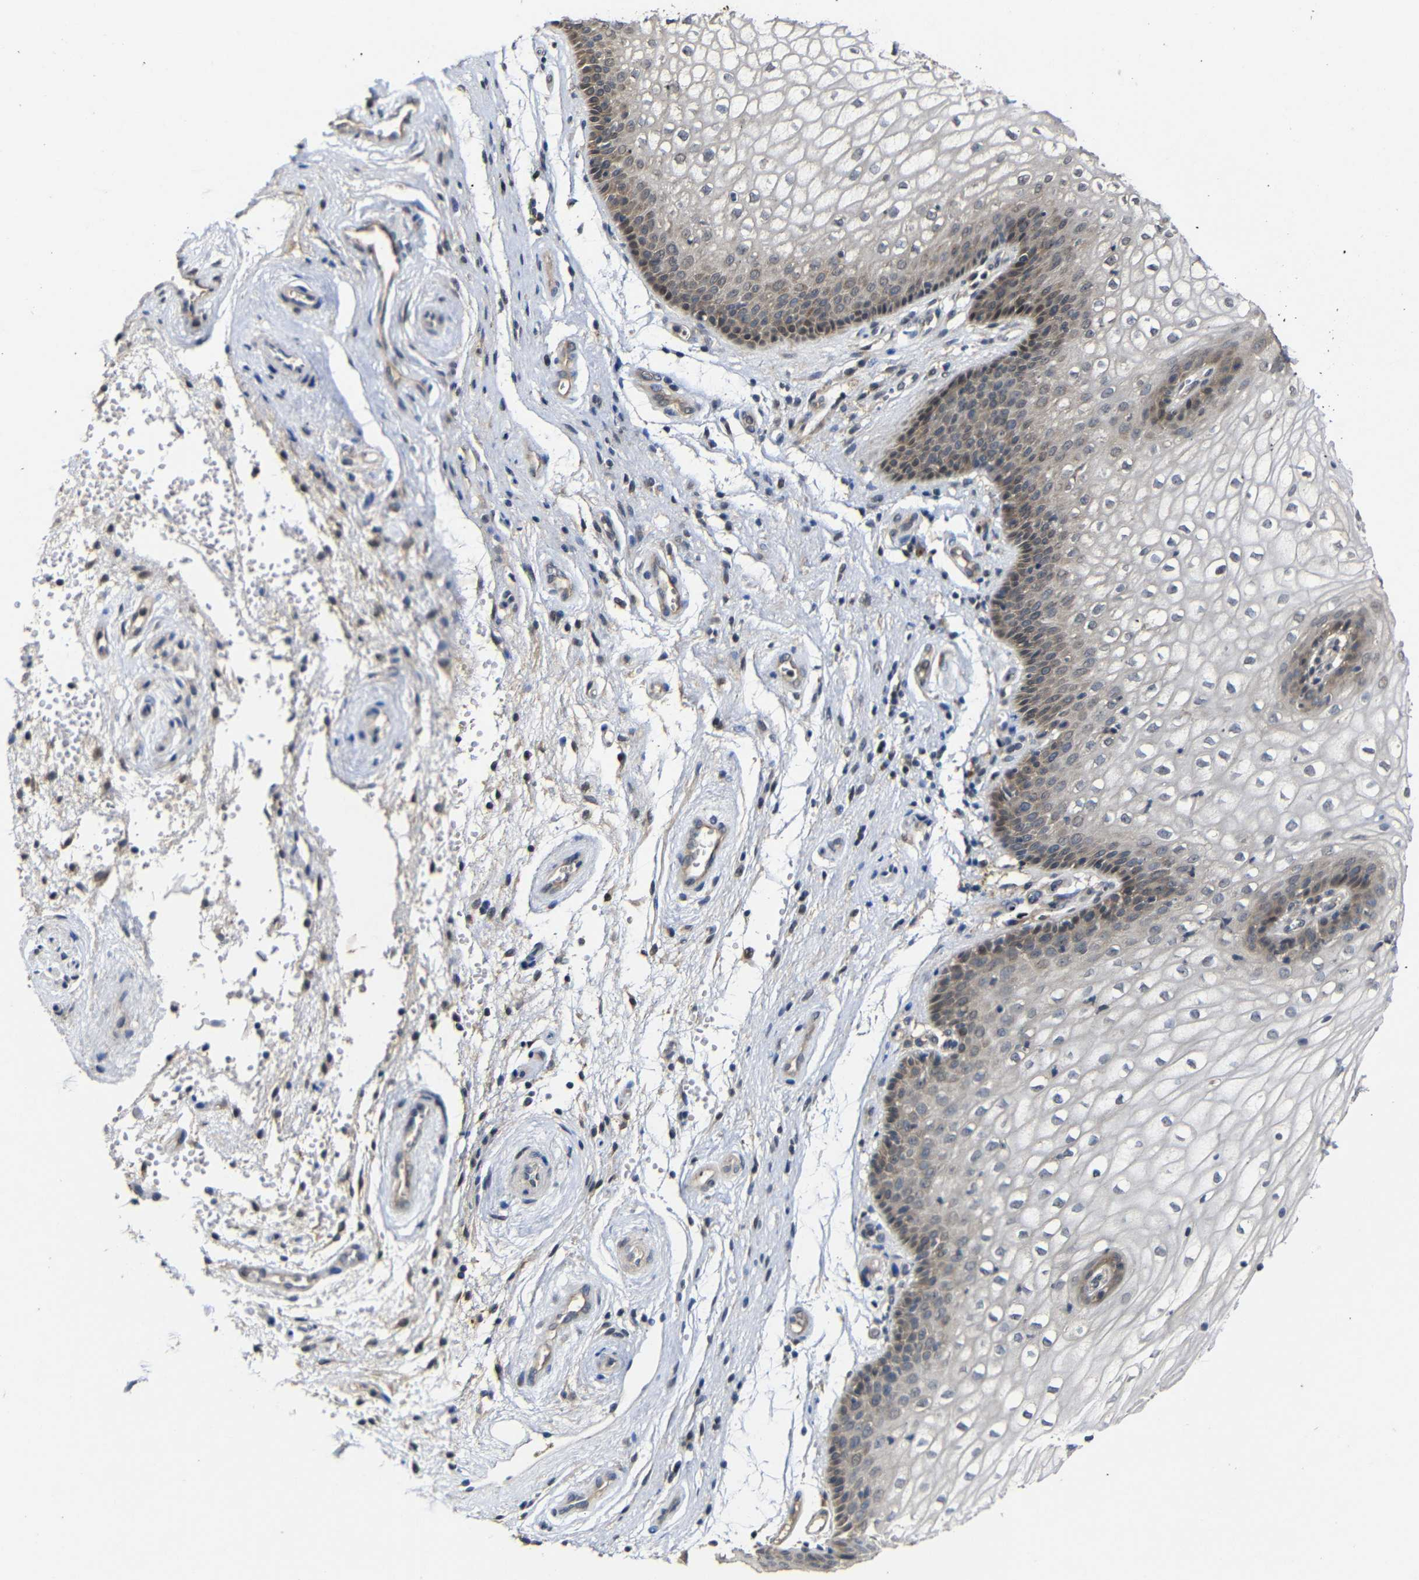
{"staining": {"intensity": "moderate", "quantity": "<25%", "location": "cytoplasmic/membranous"}, "tissue": "vagina", "cell_type": "Squamous epithelial cells", "image_type": "normal", "snomed": [{"axis": "morphology", "description": "Normal tissue, NOS"}, {"axis": "topography", "description": "Vagina"}], "caption": "There is low levels of moderate cytoplasmic/membranous positivity in squamous epithelial cells of unremarkable vagina, as demonstrated by immunohistochemical staining (brown color).", "gene": "ATG12", "patient": {"sex": "female", "age": 34}}